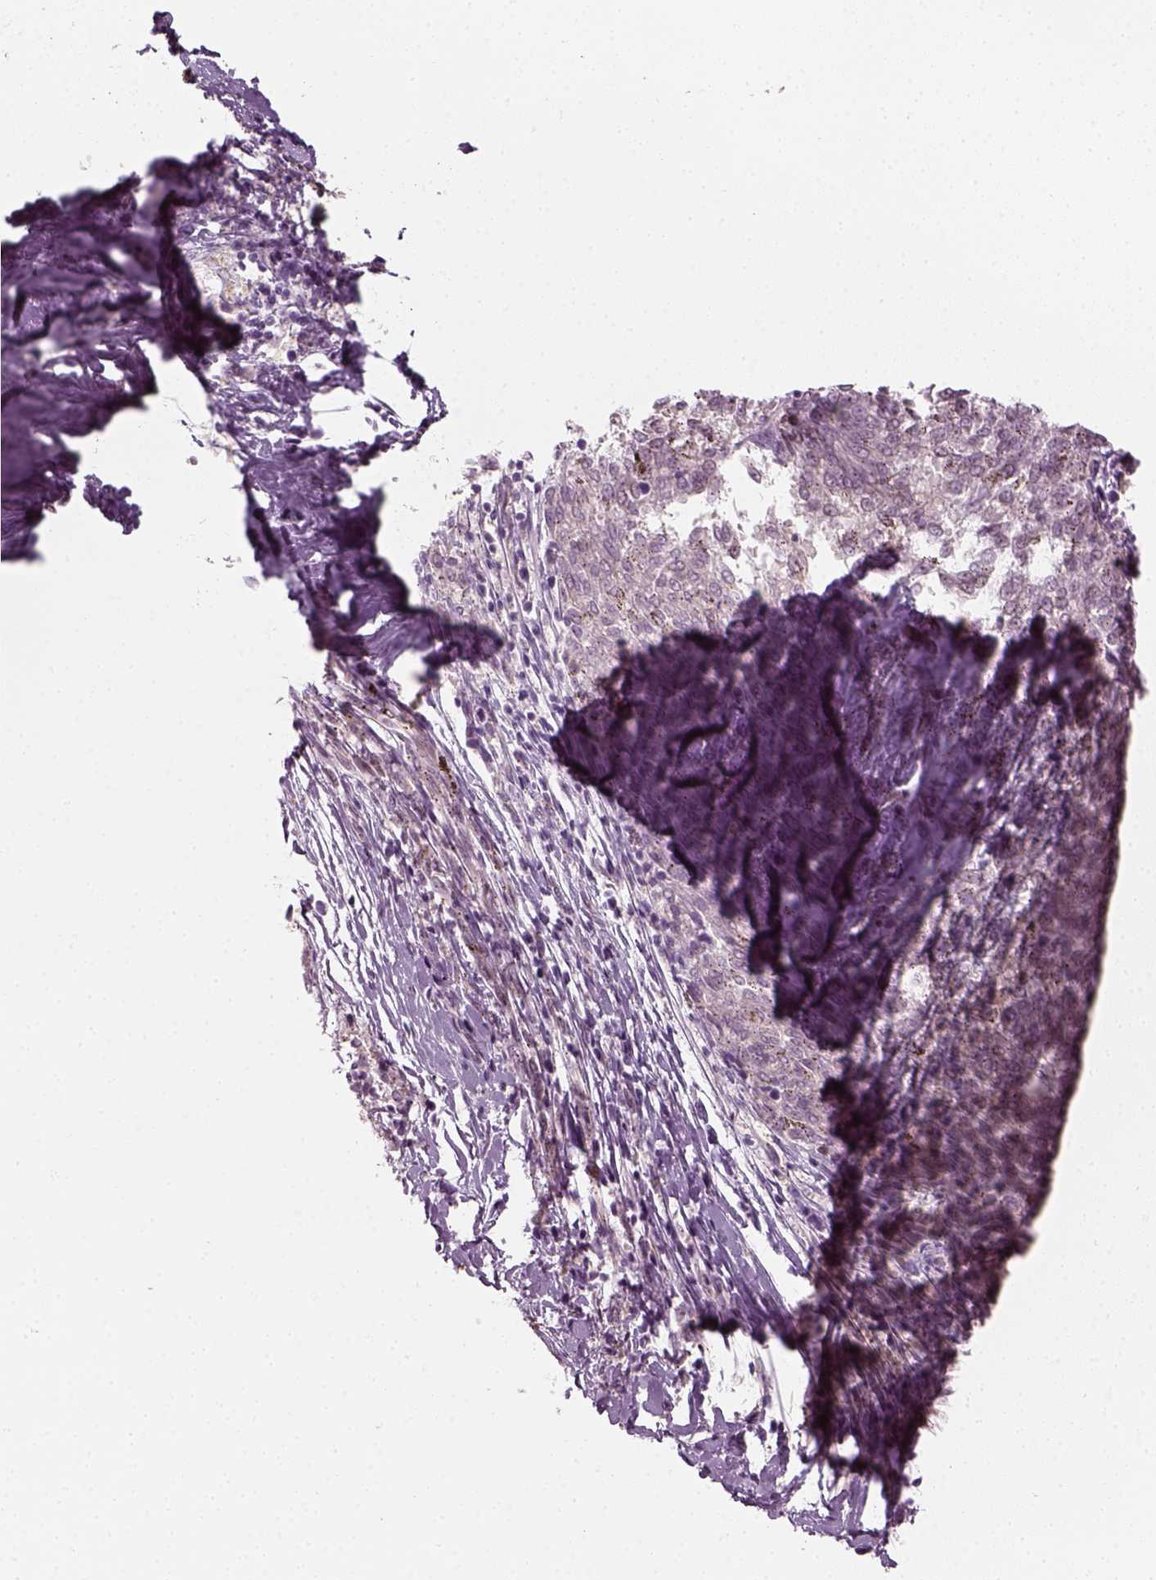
{"staining": {"intensity": "negative", "quantity": "none", "location": "none"}, "tissue": "melanoma", "cell_type": "Tumor cells", "image_type": "cancer", "snomed": [{"axis": "morphology", "description": "Malignant melanoma, NOS"}, {"axis": "topography", "description": "Skin"}], "caption": "Tumor cells show no significant protein expression in malignant melanoma. (DAB immunohistochemistry (IHC) with hematoxylin counter stain).", "gene": "MLIP", "patient": {"sex": "female", "age": 72}}